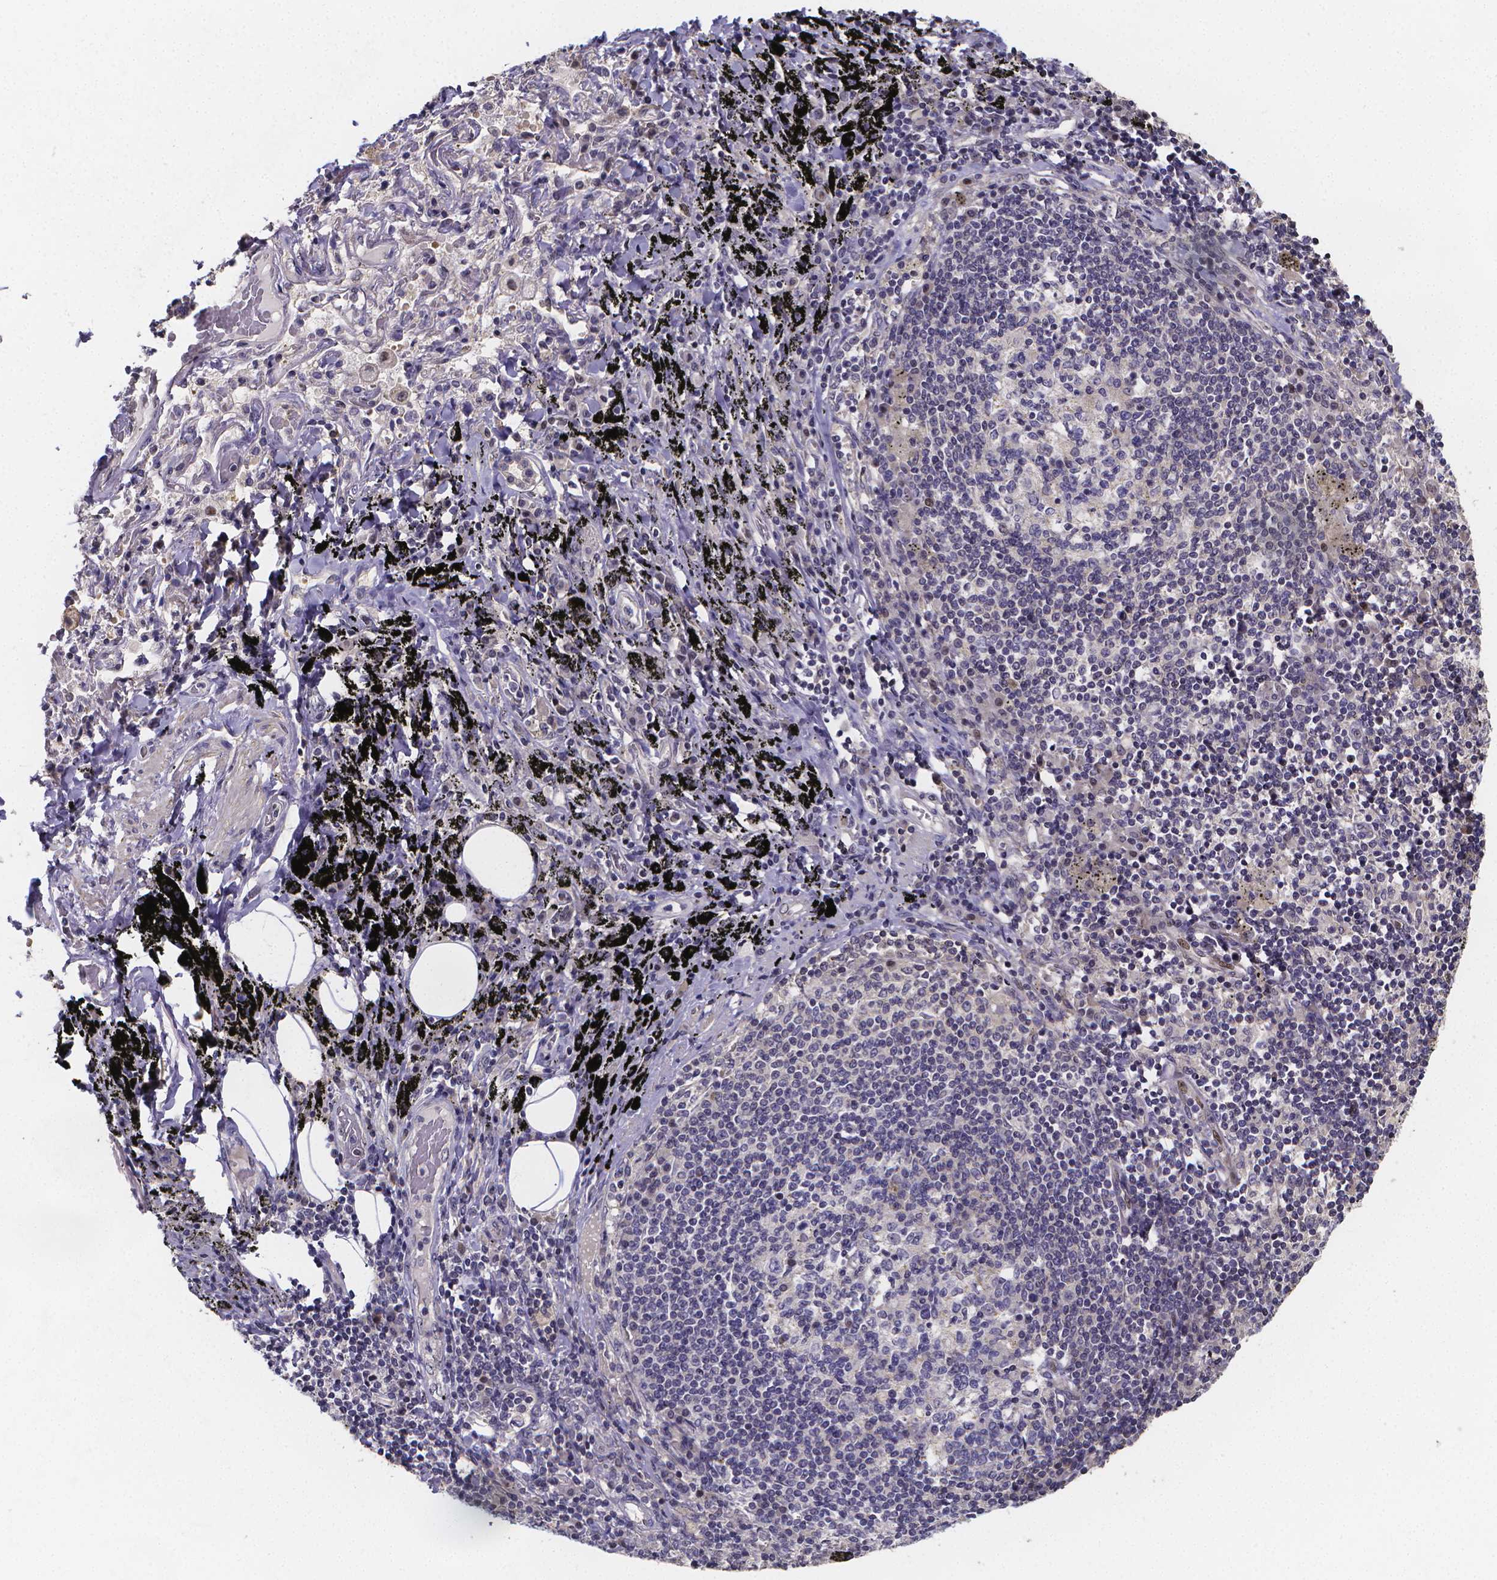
{"staining": {"intensity": "negative", "quantity": "none", "location": "none"}, "tissue": "adipose tissue", "cell_type": "Adipocytes", "image_type": "normal", "snomed": [{"axis": "morphology", "description": "Normal tissue, NOS"}, {"axis": "topography", "description": "Bronchus"}, {"axis": "topography", "description": "Lung"}], "caption": "Immunohistochemical staining of benign human adipose tissue demonstrates no significant positivity in adipocytes.", "gene": "PAH", "patient": {"sex": "female", "age": 57}}